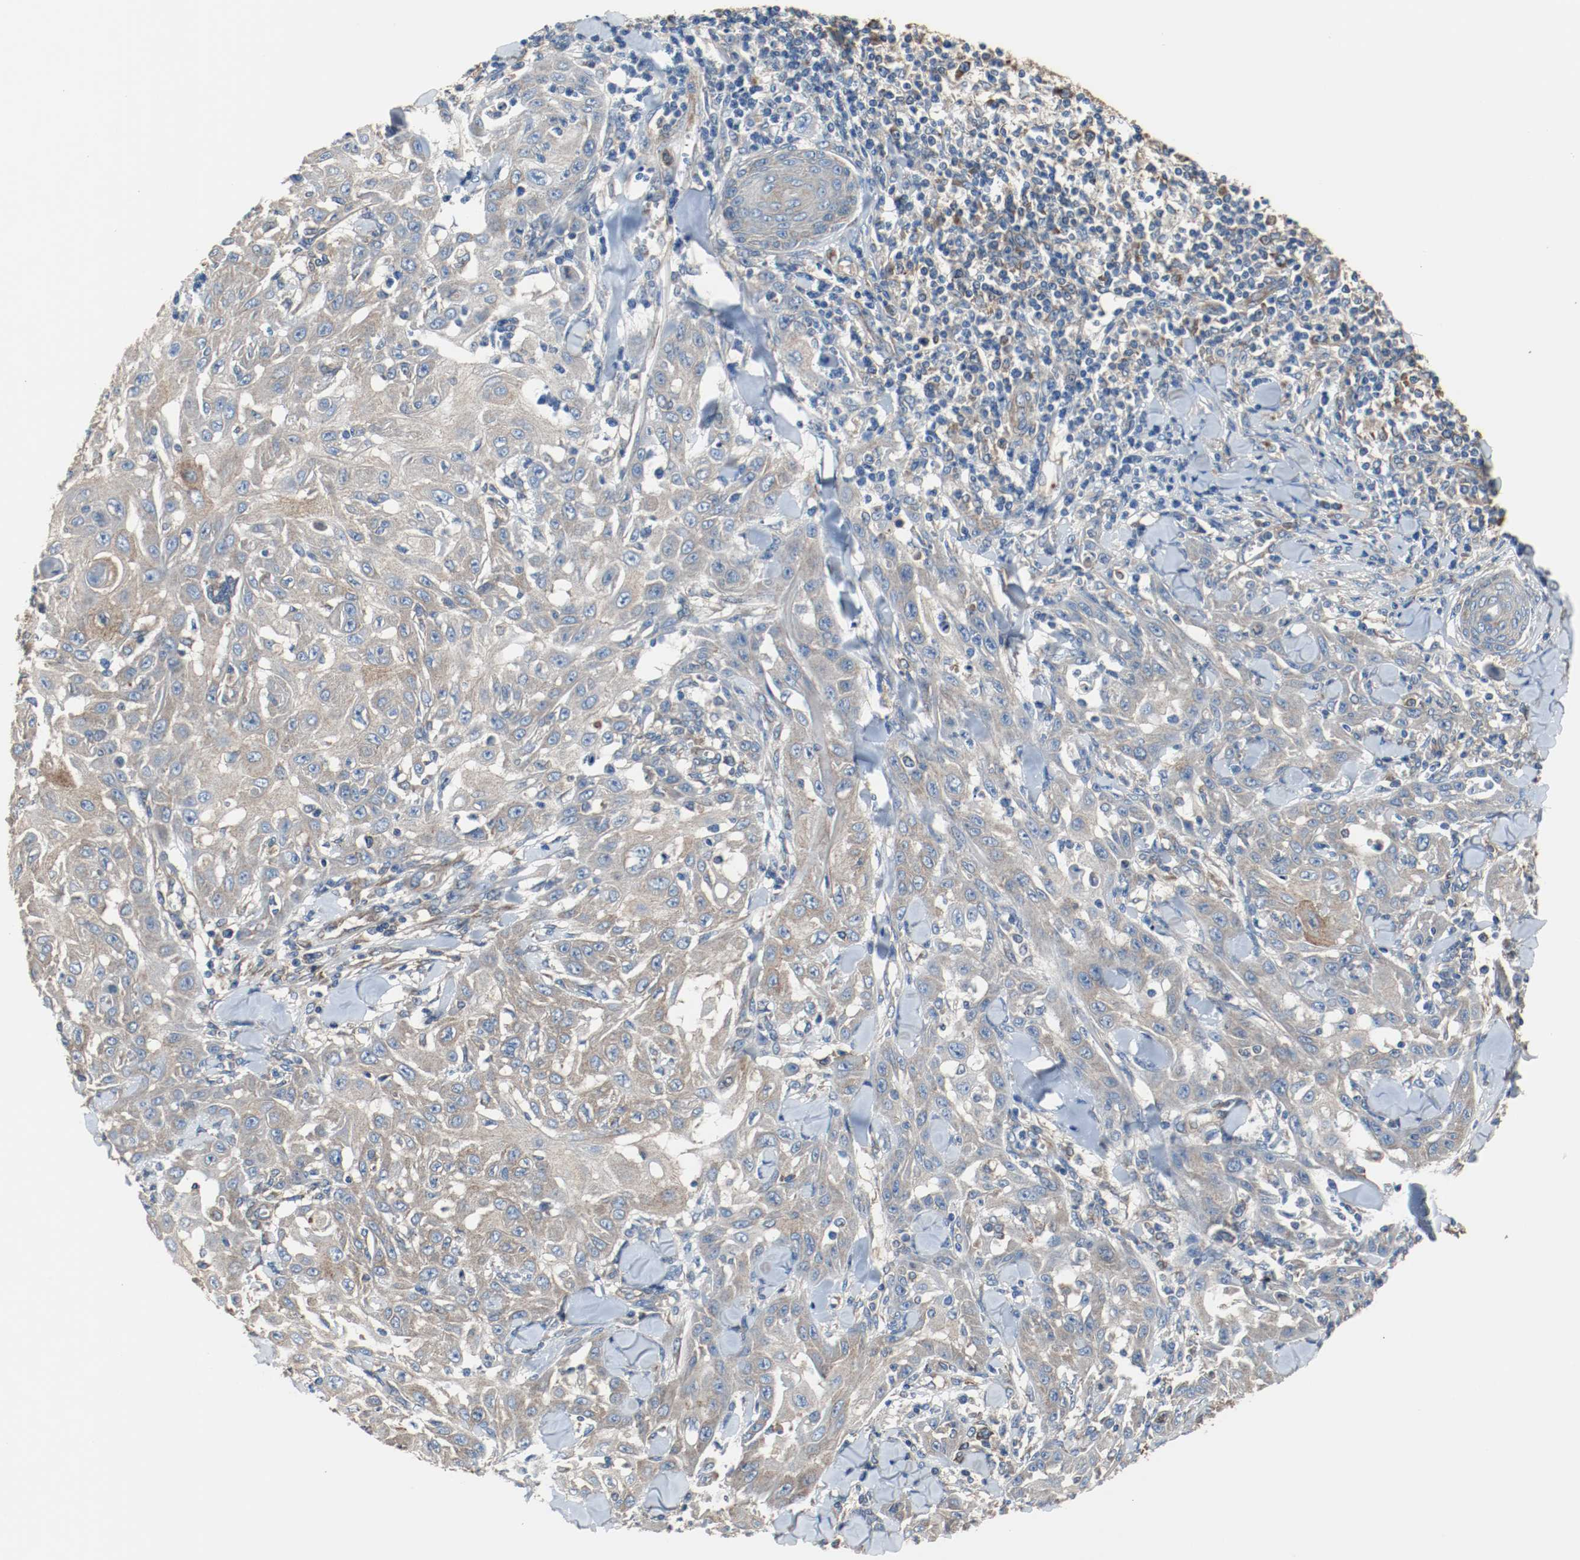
{"staining": {"intensity": "weak", "quantity": ">75%", "location": "cytoplasmic/membranous"}, "tissue": "skin cancer", "cell_type": "Tumor cells", "image_type": "cancer", "snomed": [{"axis": "morphology", "description": "Squamous cell carcinoma, NOS"}, {"axis": "topography", "description": "Skin"}], "caption": "Skin cancer stained for a protein (brown) displays weak cytoplasmic/membranous positive expression in about >75% of tumor cells.", "gene": "TUBA3D", "patient": {"sex": "male", "age": 24}}